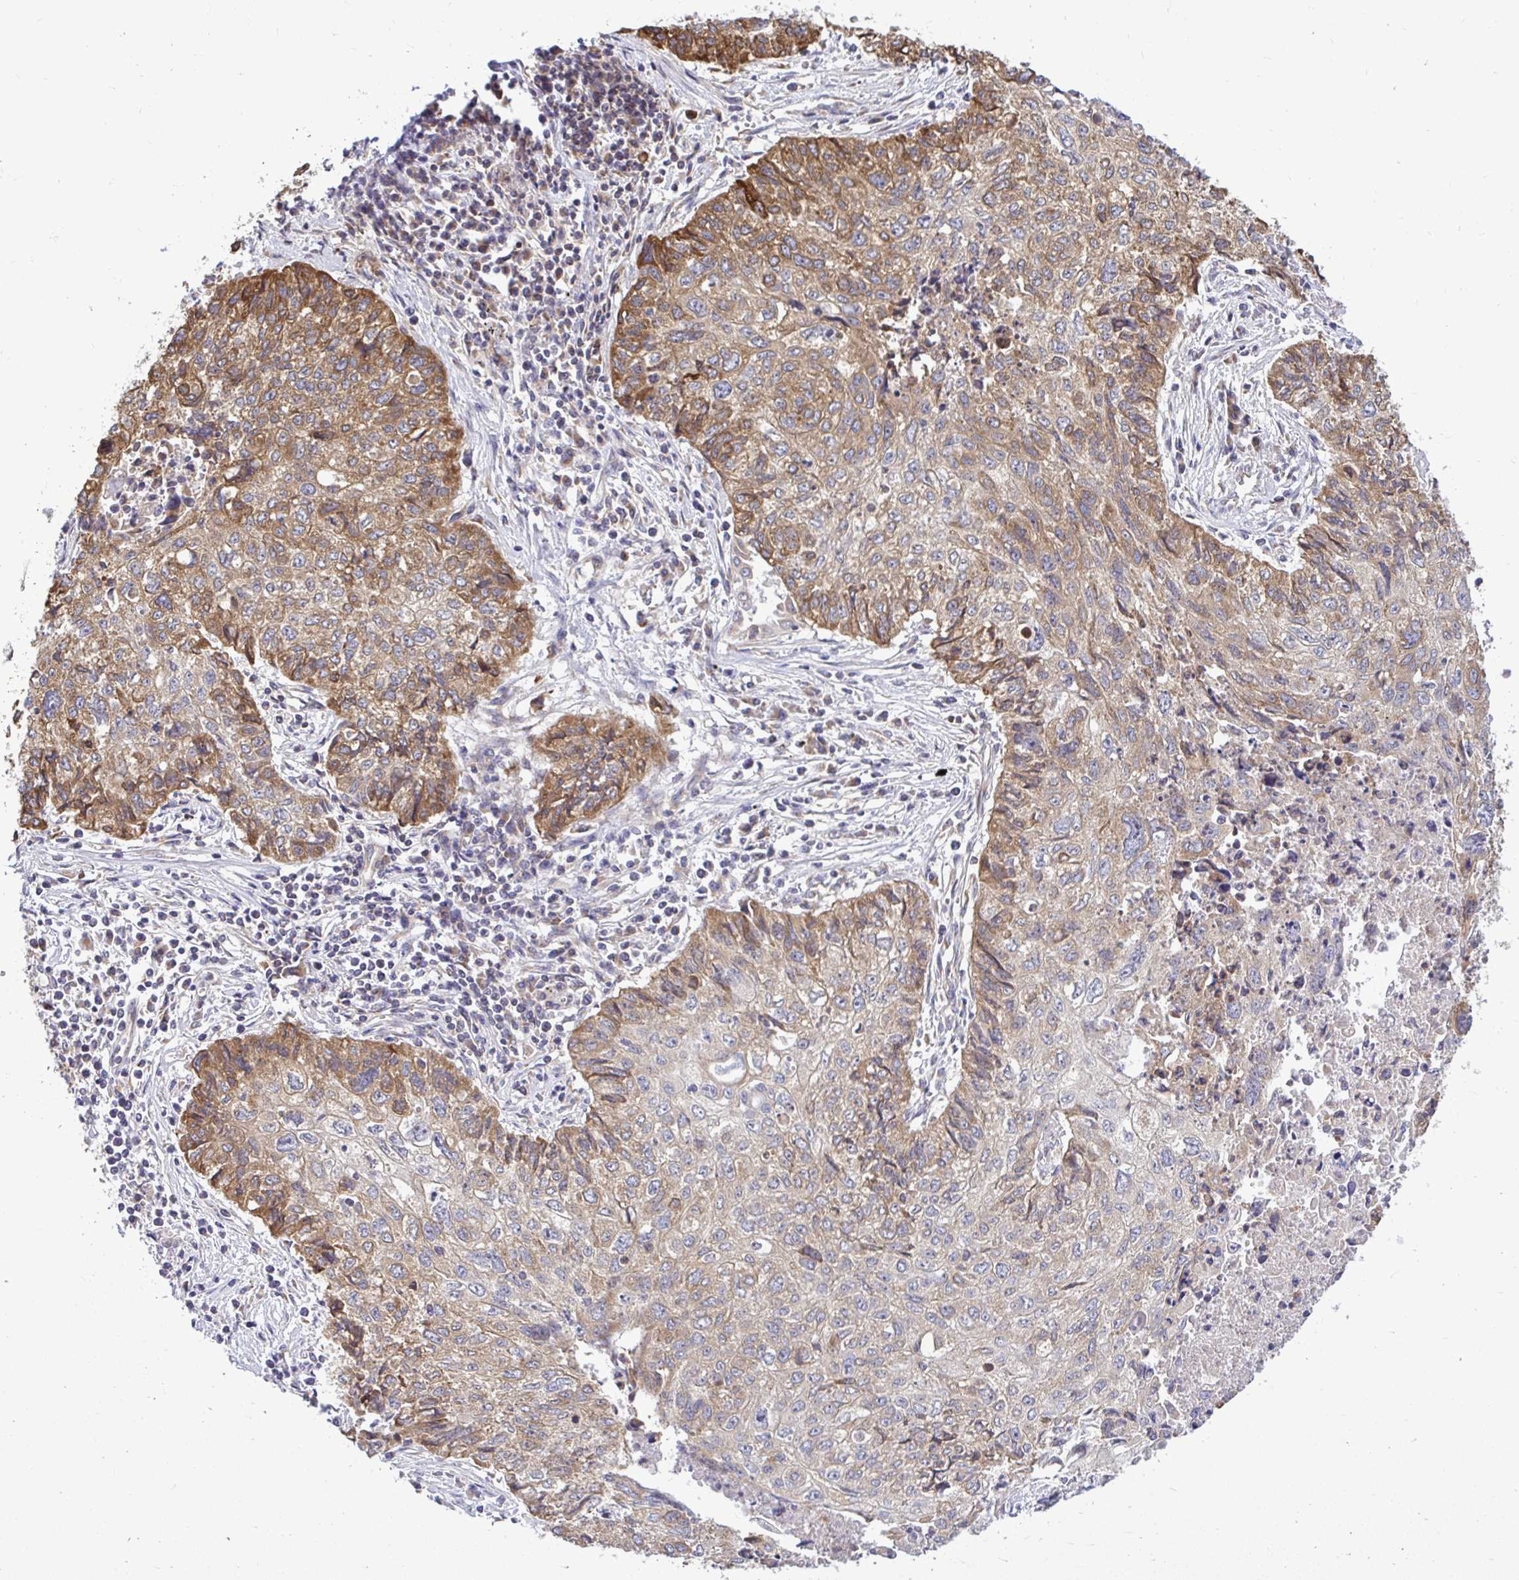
{"staining": {"intensity": "moderate", "quantity": "25%-75%", "location": "cytoplasmic/membranous"}, "tissue": "lung cancer", "cell_type": "Tumor cells", "image_type": "cancer", "snomed": [{"axis": "morphology", "description": "Normal morphology"}, {"axis": "morphology", "description": "Aneuploidy"}, {"axis": "morphology", "description": "Squamous cell carcinoma, NOS"}, {"axis": "topography", "description": "Lymph node"}, {"axis": "topography", "description": "Lung"}], "caption": "A high-resolution photomicrograph shows immunohistochemistry (IHC) staining of aneuploidy (lung), which demonstrates moderate cytoplasmic/membranous expression in approximately 25%-75% of tumor cells.", "gene": "VTI1B", "patient": {"sex": "female", "age": 76}}